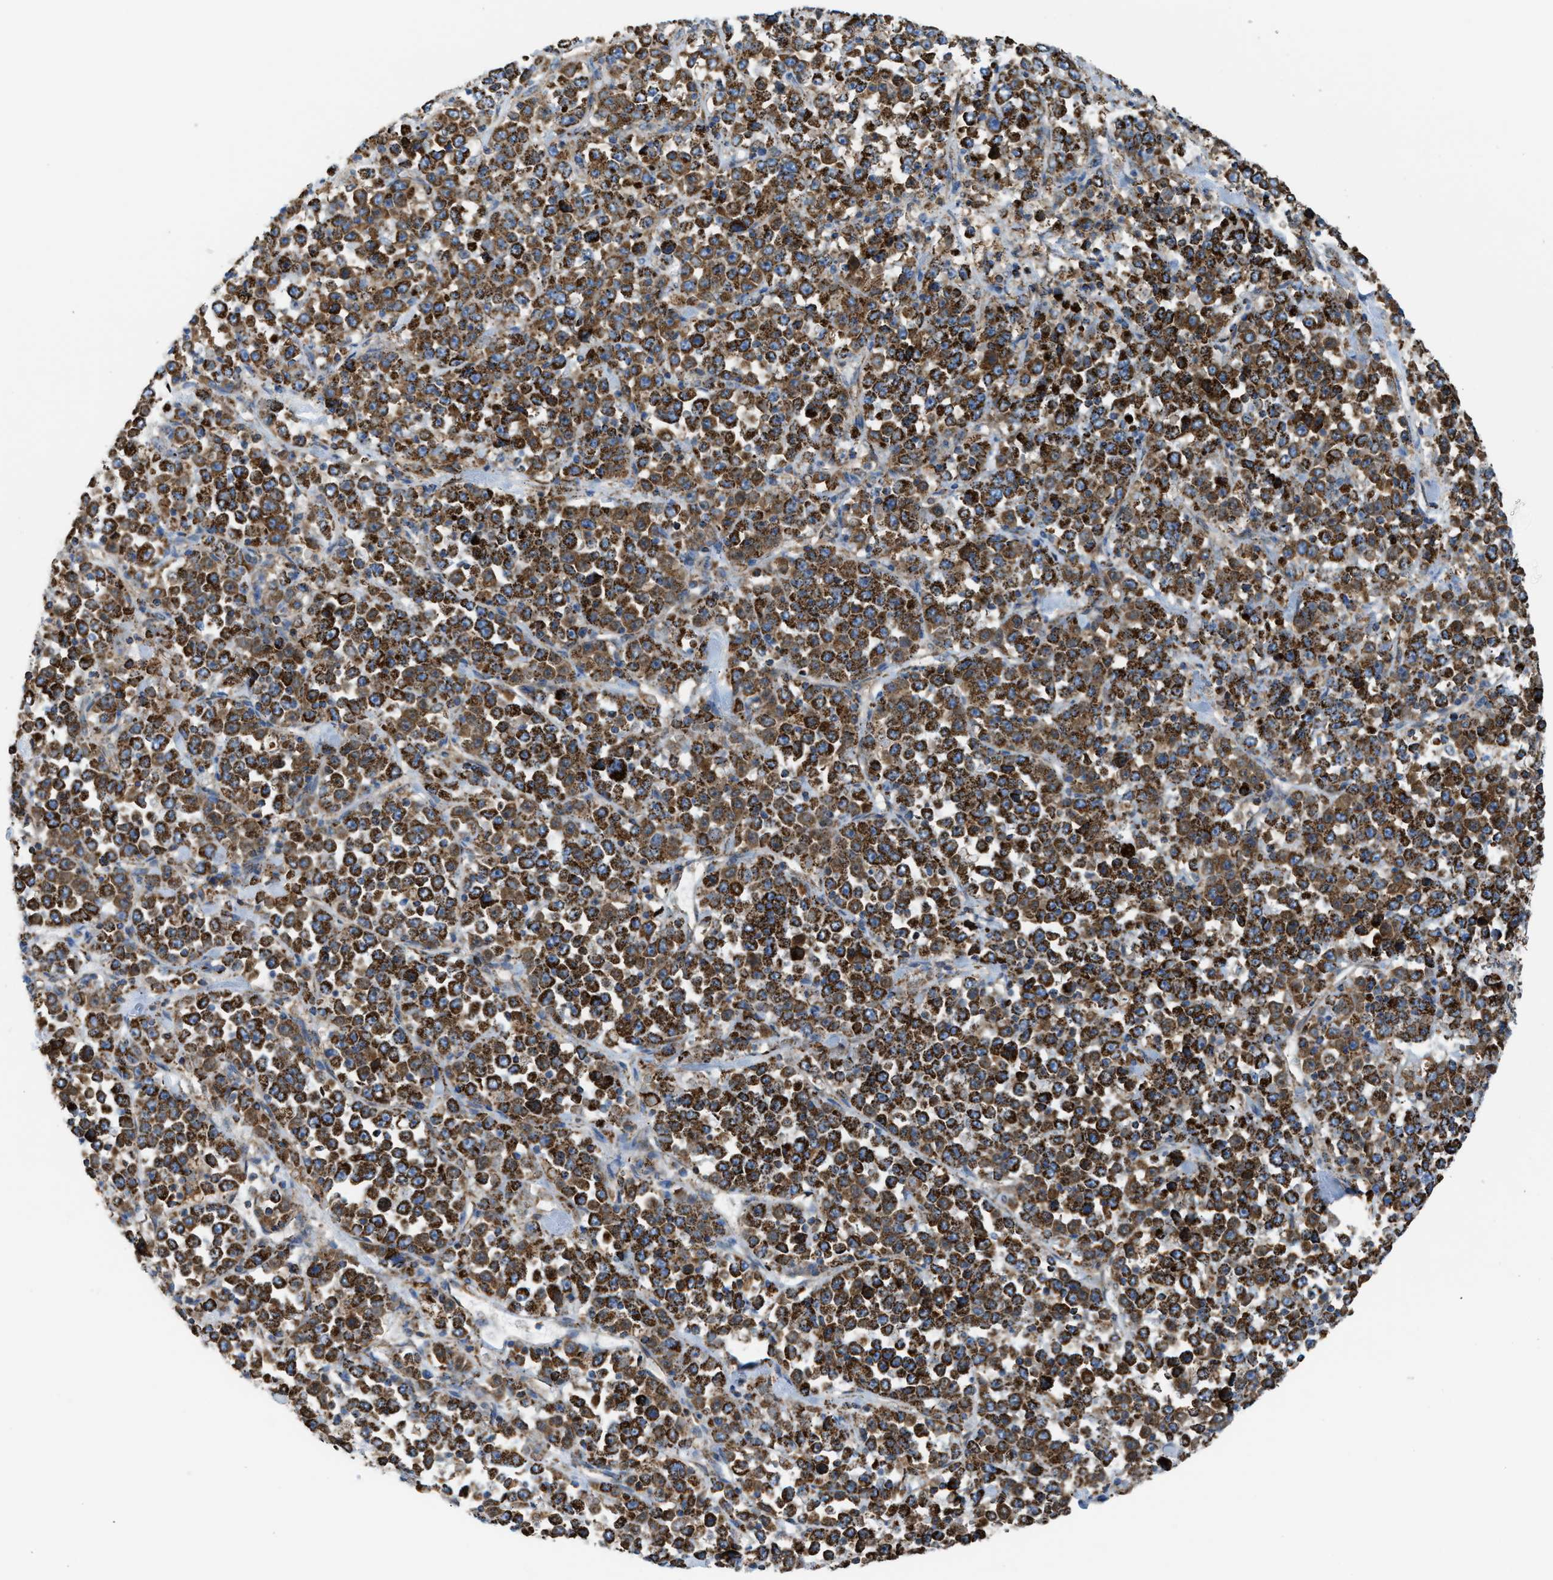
{"staining": {"intensity": "strong", "quantity": ">75%", "location": "cytoplasmic/membranous"}, "tissue": "stomach cancer", "cell_type": "Tumor cells", "image_type": "cancer", "snomed": [{"axis": "morphology", "description": "Normal tissue, NOS"}, {"axis": "morphology", "description": "Adenocarcinoma, NOS"}, {"axis": "topography", "description": "Stomach, upper"}, {"axis": "topography", "description": "Stomach"}], "caption": "There is high levels of strong cytoplasmic/membranous expression in tumor cells of stomach cancer (adenocarcinoma), as demonstrated by immunohistochemical staining (brown color).", "gene": "ECHS1", "patient": {"sex": "male", "age": 59}}